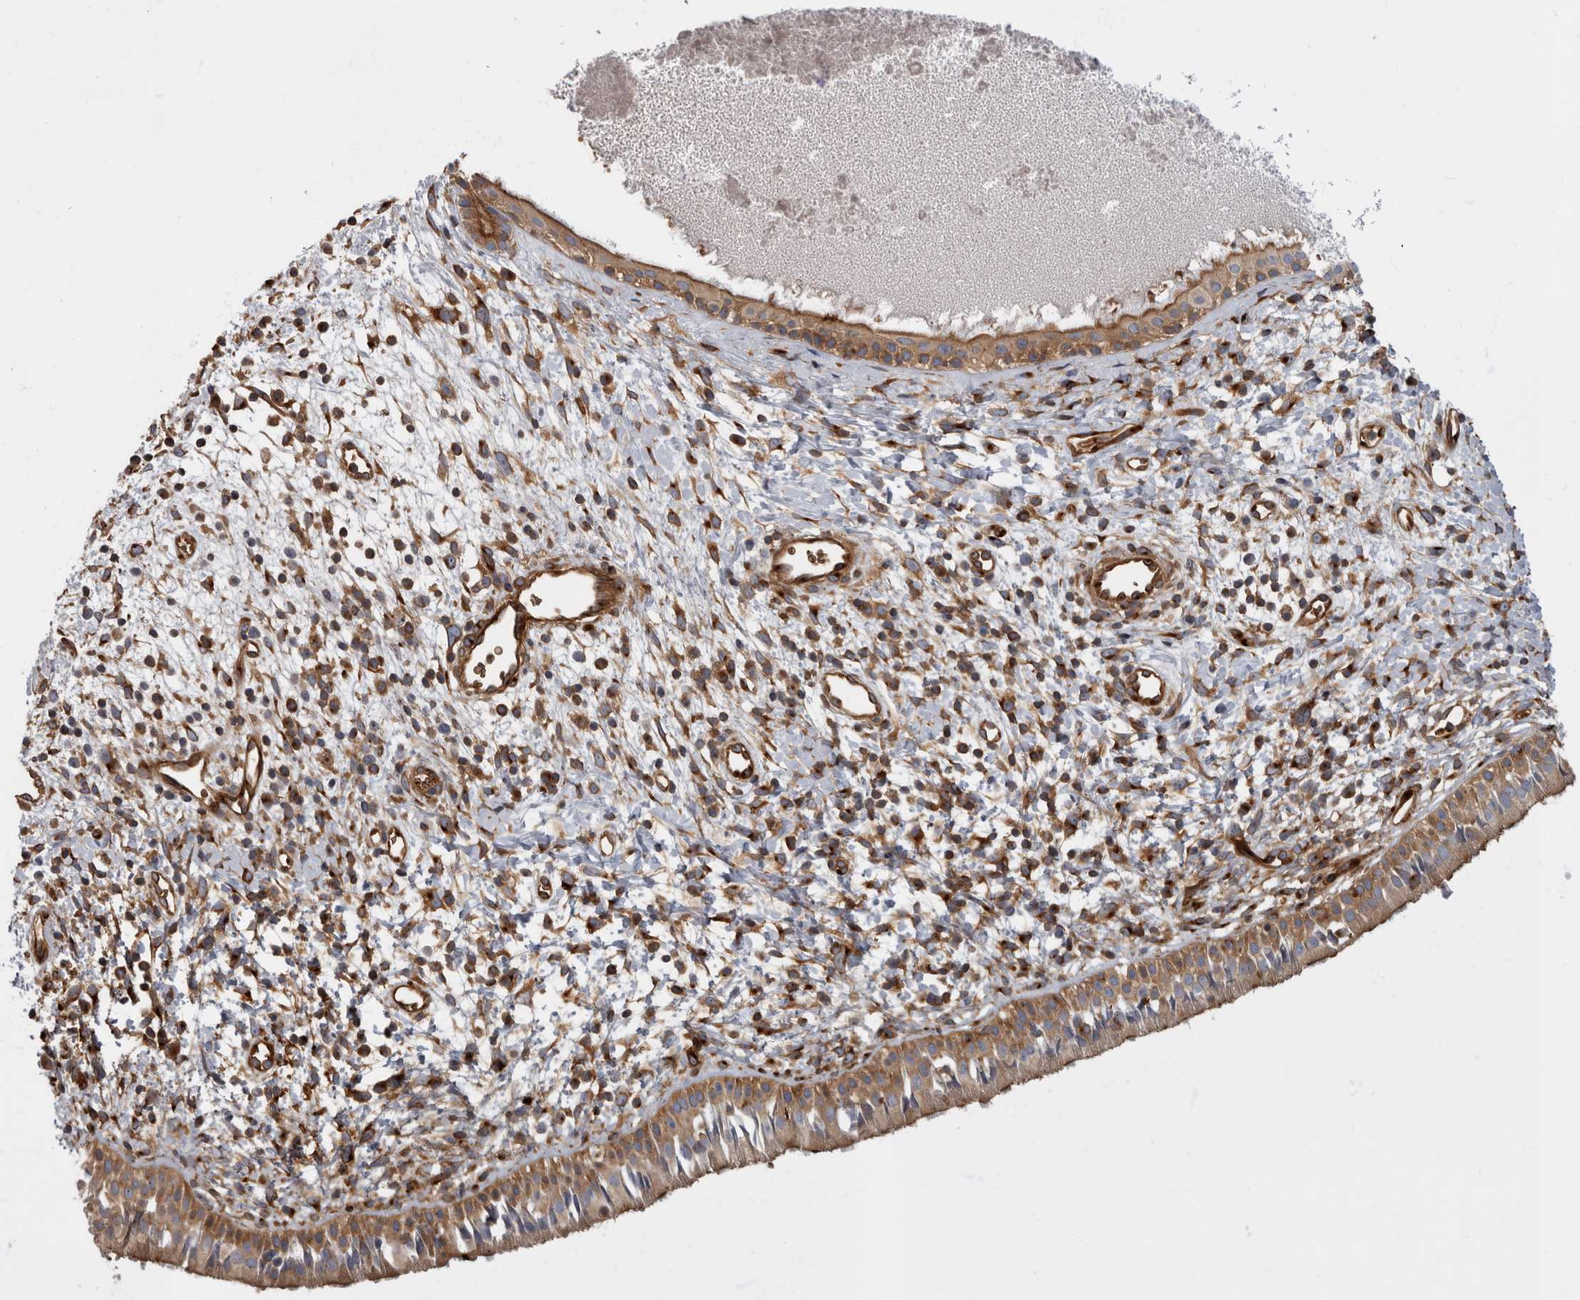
{"staining": {"intensity": "moderate", "quantity": ">75%", "location": "cytoplasmic/membranous"}, "tissue": "nasopharynx", "cell_type": "Respiratory epithelial cells", "image_type": "normal", "snomed": [{"axis": "morphology", "description": "Normal tissue, NOS"}, {"axis": "topography", "description": "Nasopharynx"}], "caption": "A brown stain highlights moderate cytoplasmic/membranous positivity of a protein in respiratory epithelial cells of unremarkable nasopharynx. (Stains: DAB (3,3'-diaminobenzidine) in brown, nuclei in blue, Microscopy: brightfield microscopy at high magnification).", "gene": "HOOK3", "patient": {"sex": "male", "age": 22}}